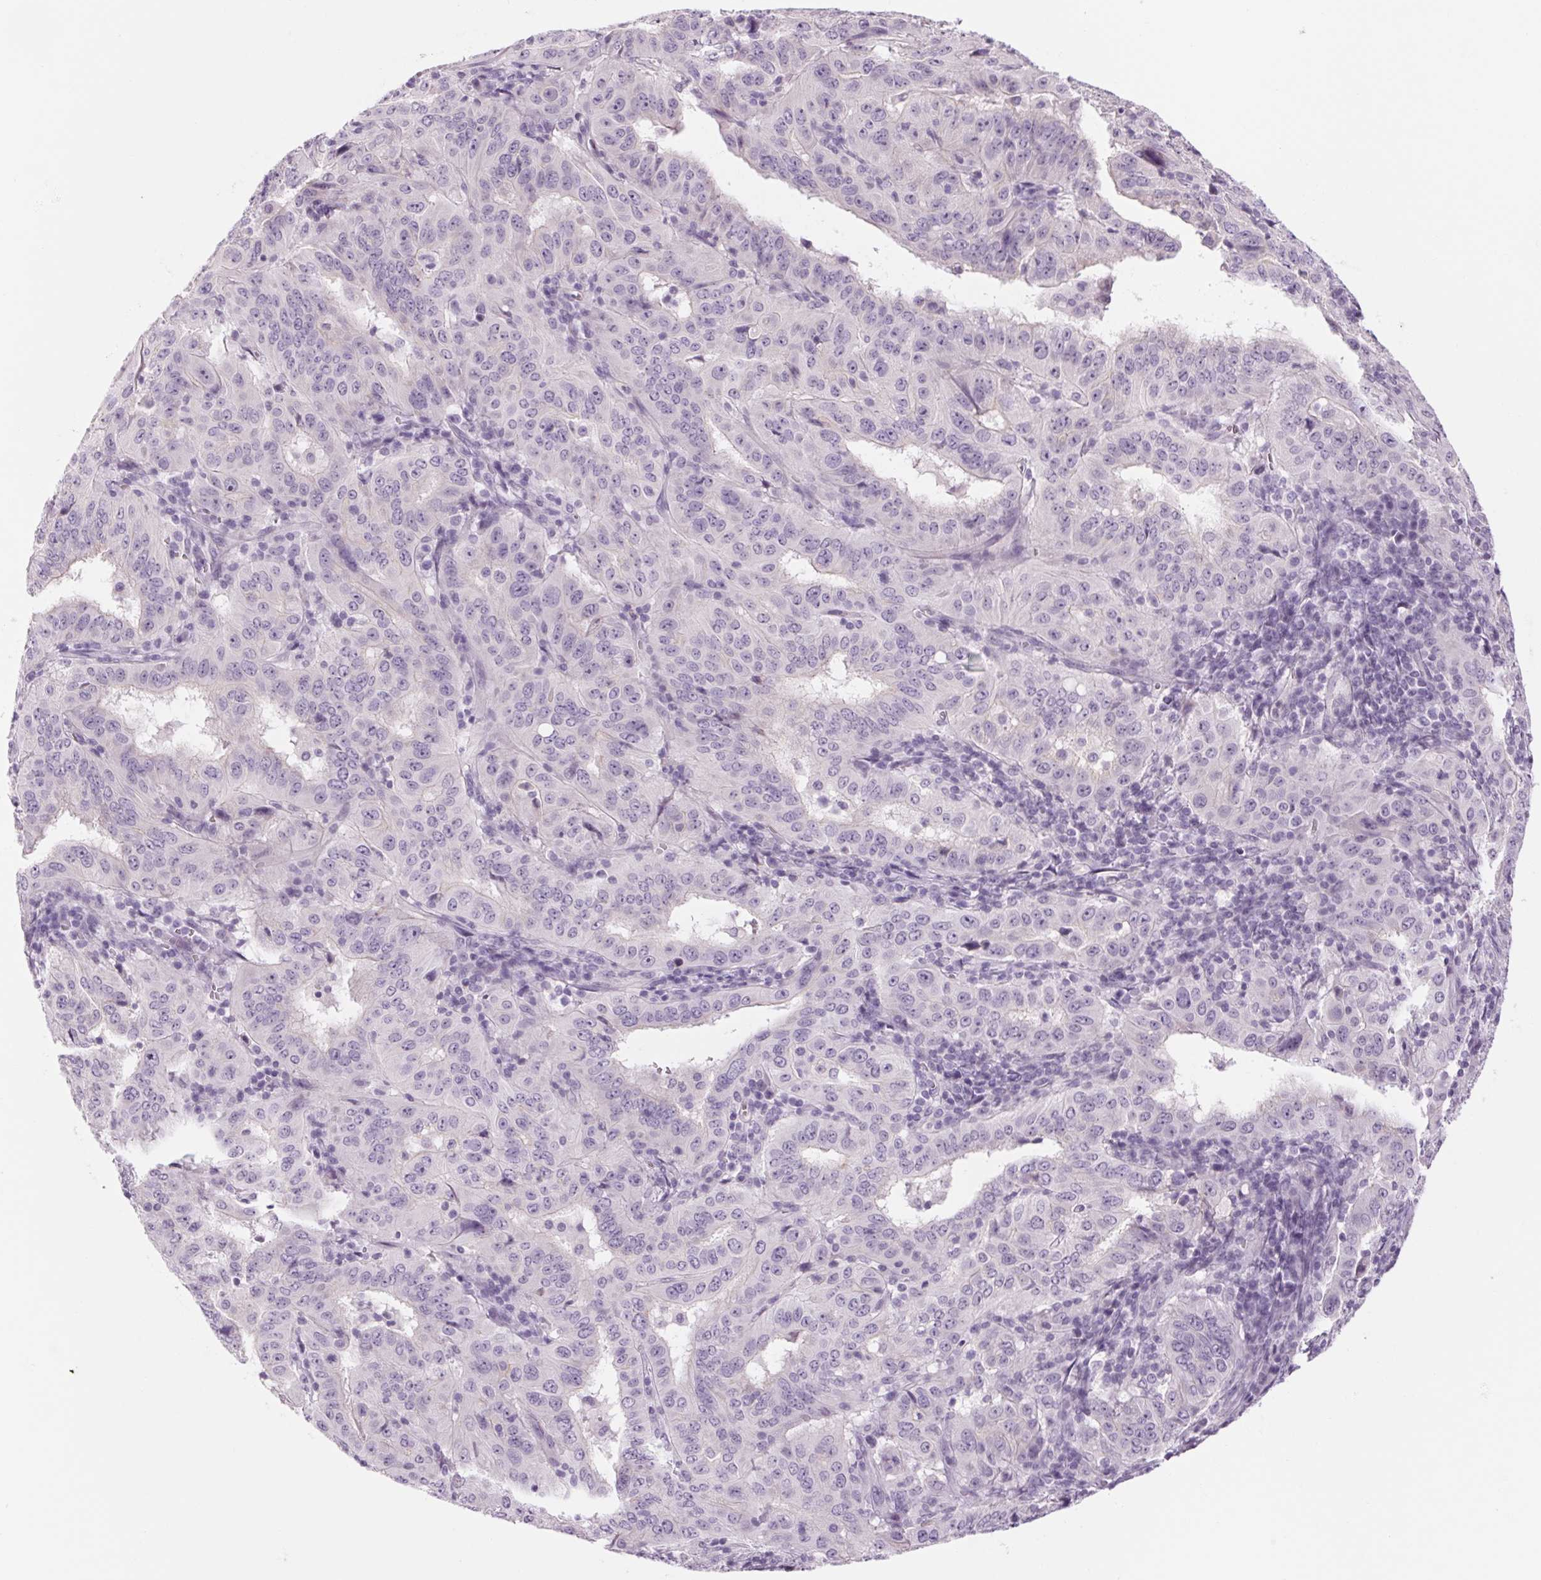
{"staining": {"intensity": "negative", "quantity": "none", "location": "none"}, "tissue": "pancreatic cancer", "cell_type": "Tumor cells", "image_type": "cancer", "snomed": [{"axis": "morphology", "description": "Adenocarcinoma, NOS"}, {"axis": "topography", "description": "Pancreas"}], "caption": "The micrograph exhibits no staining of tumor cells in adenocarcinoma (pancreatic). (Stains: DAB (3,3'-diaminobenzidine) immunohistochemistry with hematoxylin counter stain, Microscopy: brightfield microscopy at high magnification).", "gene": "RPTN", "patient": {"sex": "male", "age": 63}}